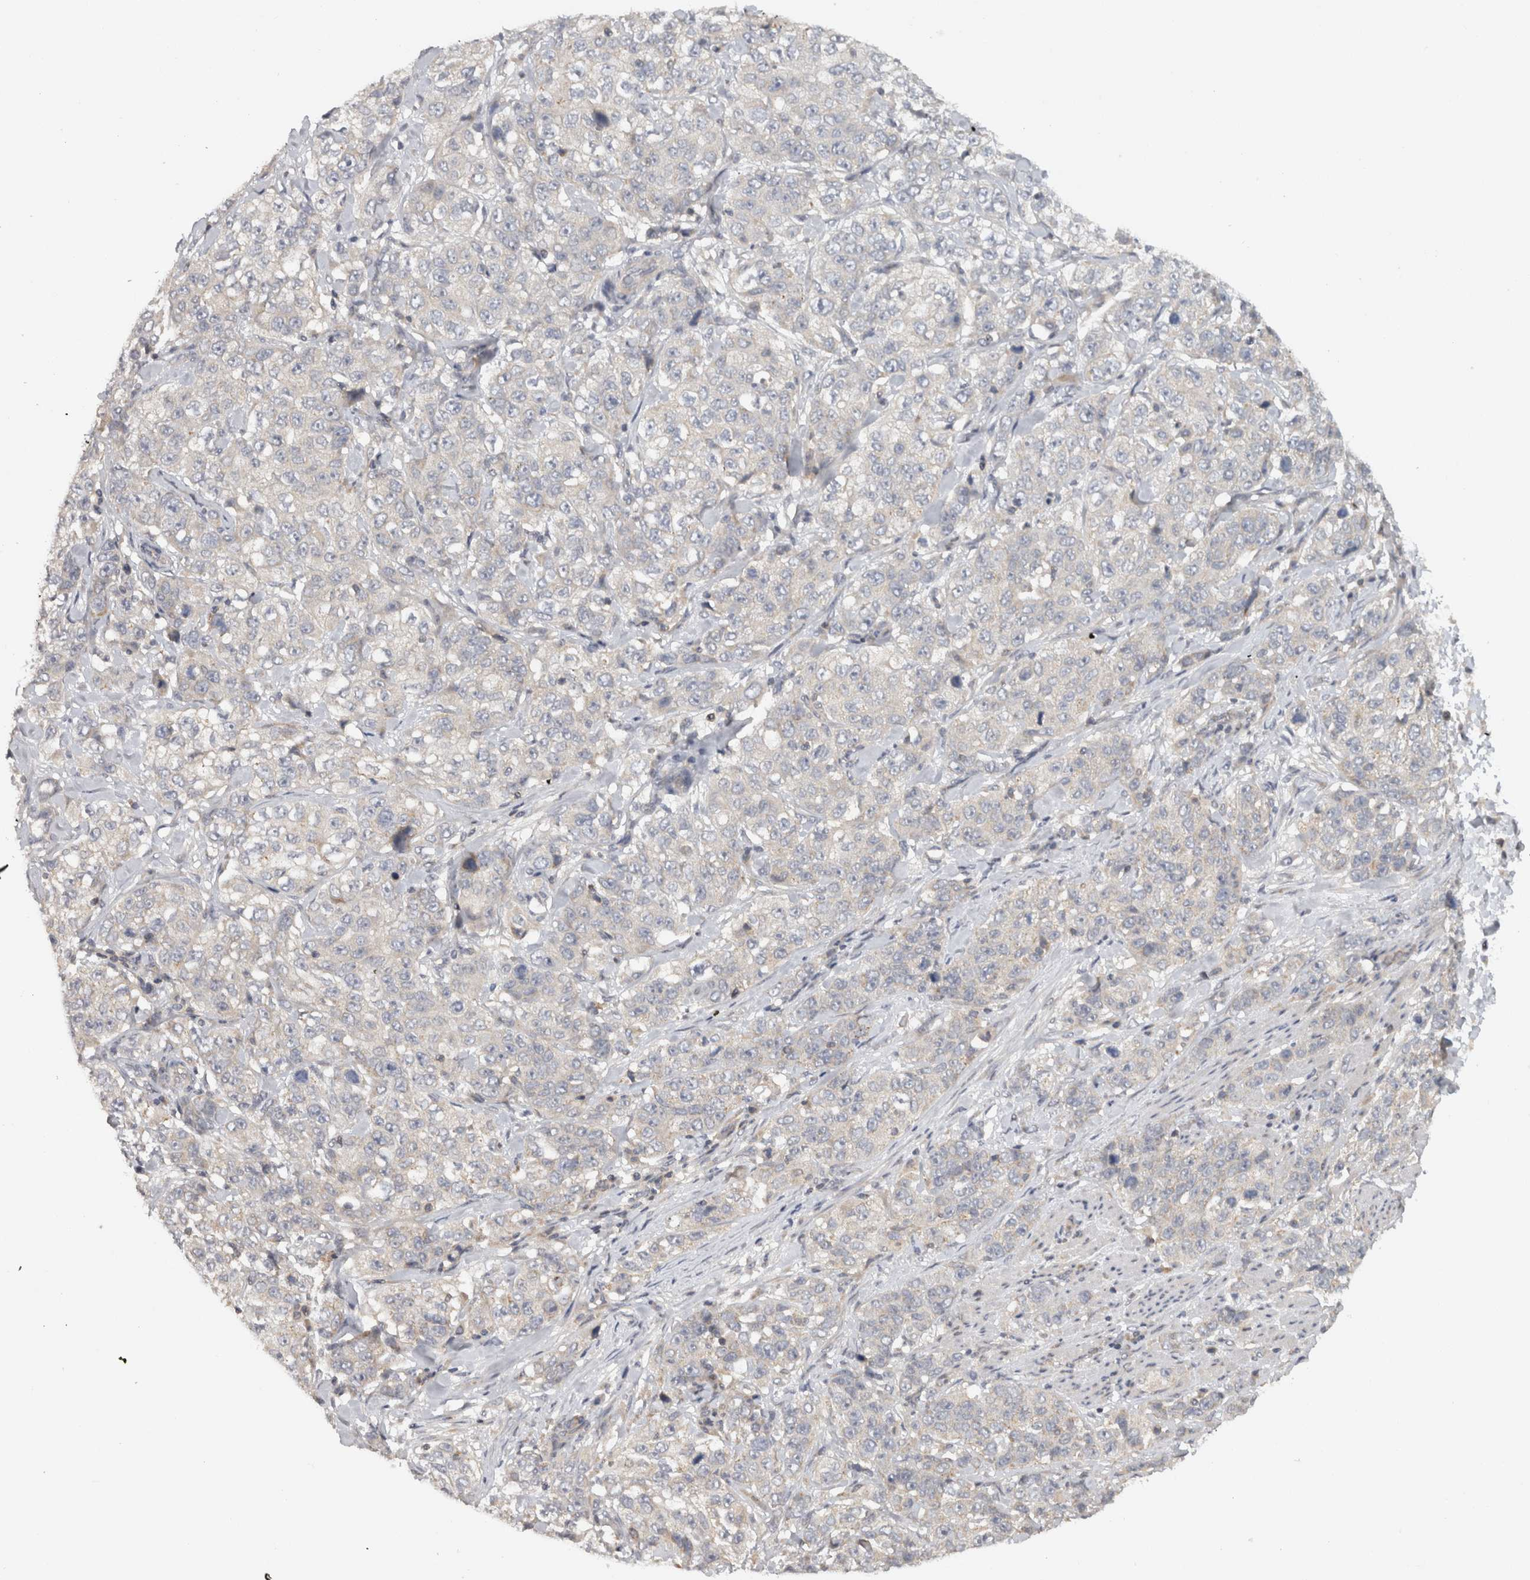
{"staining": {"intensity": "negative", "quantity": "none", "location": "none"}, "tissue": "stomach cancer", "cell_type": "Tumor cells", "image_type": "cancer", "snomed": [{"axis": "morphology", "description": "Adenocarcinoma, NOS"}, {"axis": "topography", "description": "Stomach"}], "caption": "Immunohistochemistry photomicrograph of neoplastic tissue: stomach adenocarcinoma stained with DAB reveals no significant protein expression in tumor cells. (Brightfield microscopy of DAB IHC at high magnification).", "gene": "ACAT2", "patient": {"sex": "male", "age": 48}}